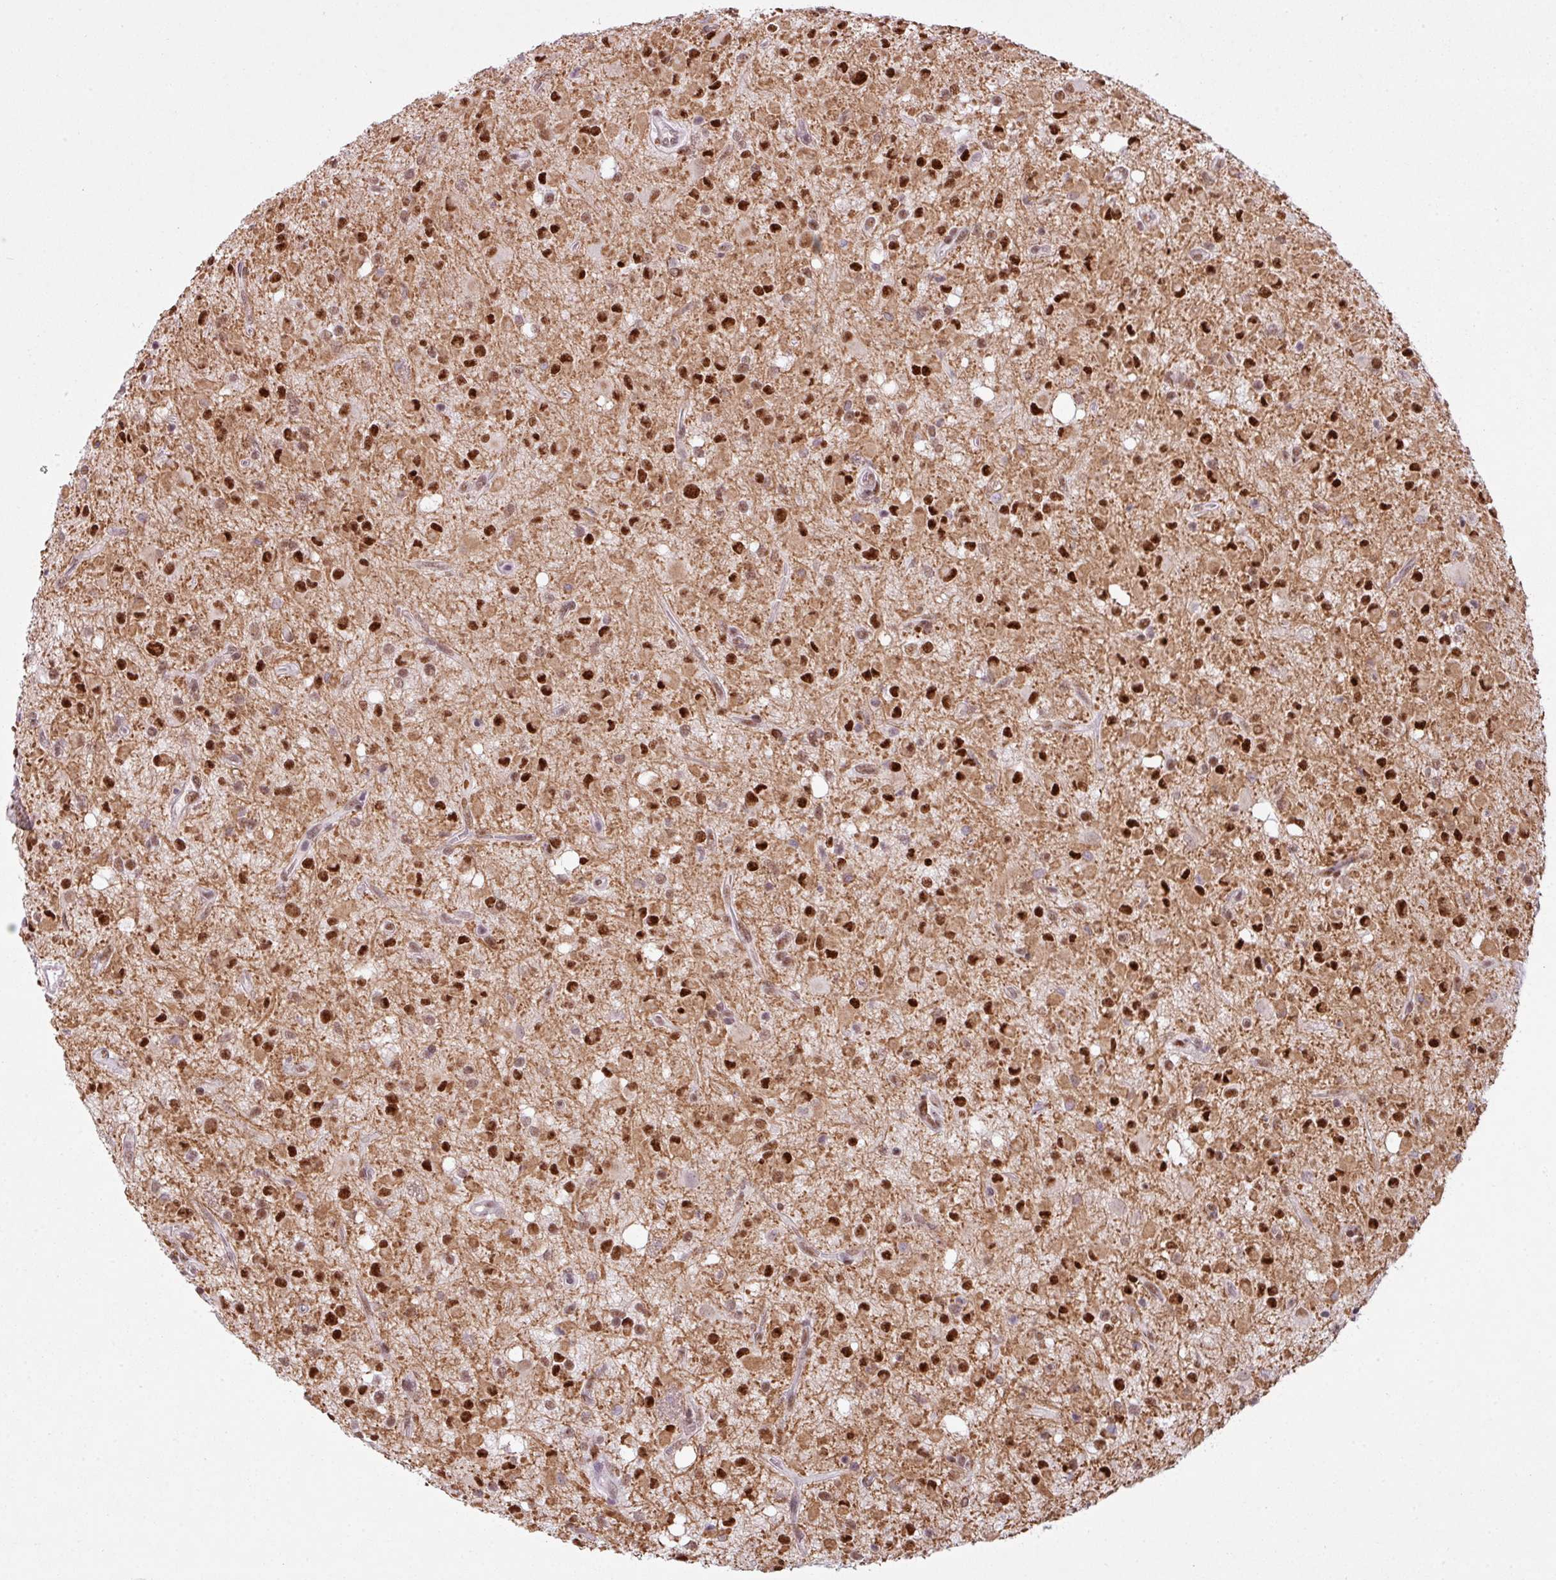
{"staining": {"intensity": "strong", "quantity": "25%-75%", "location": "nuclear"}, "tissue": "glioma", "cell_type": "Tumor cells", "image_type": "cancer", "snomed": [{"axis": "morphology", "description": "Glioma, malignant, Low grade"}, {"axis": "topography", "description": "Brain"}], "caption": "There is high levels of strong nuclear staining in tumor cells of glioma, as demonstrated by immunohistochemical staining (brown color).", "gene": "PRDM5", "patient": {"sex": "female", "age": 33}}